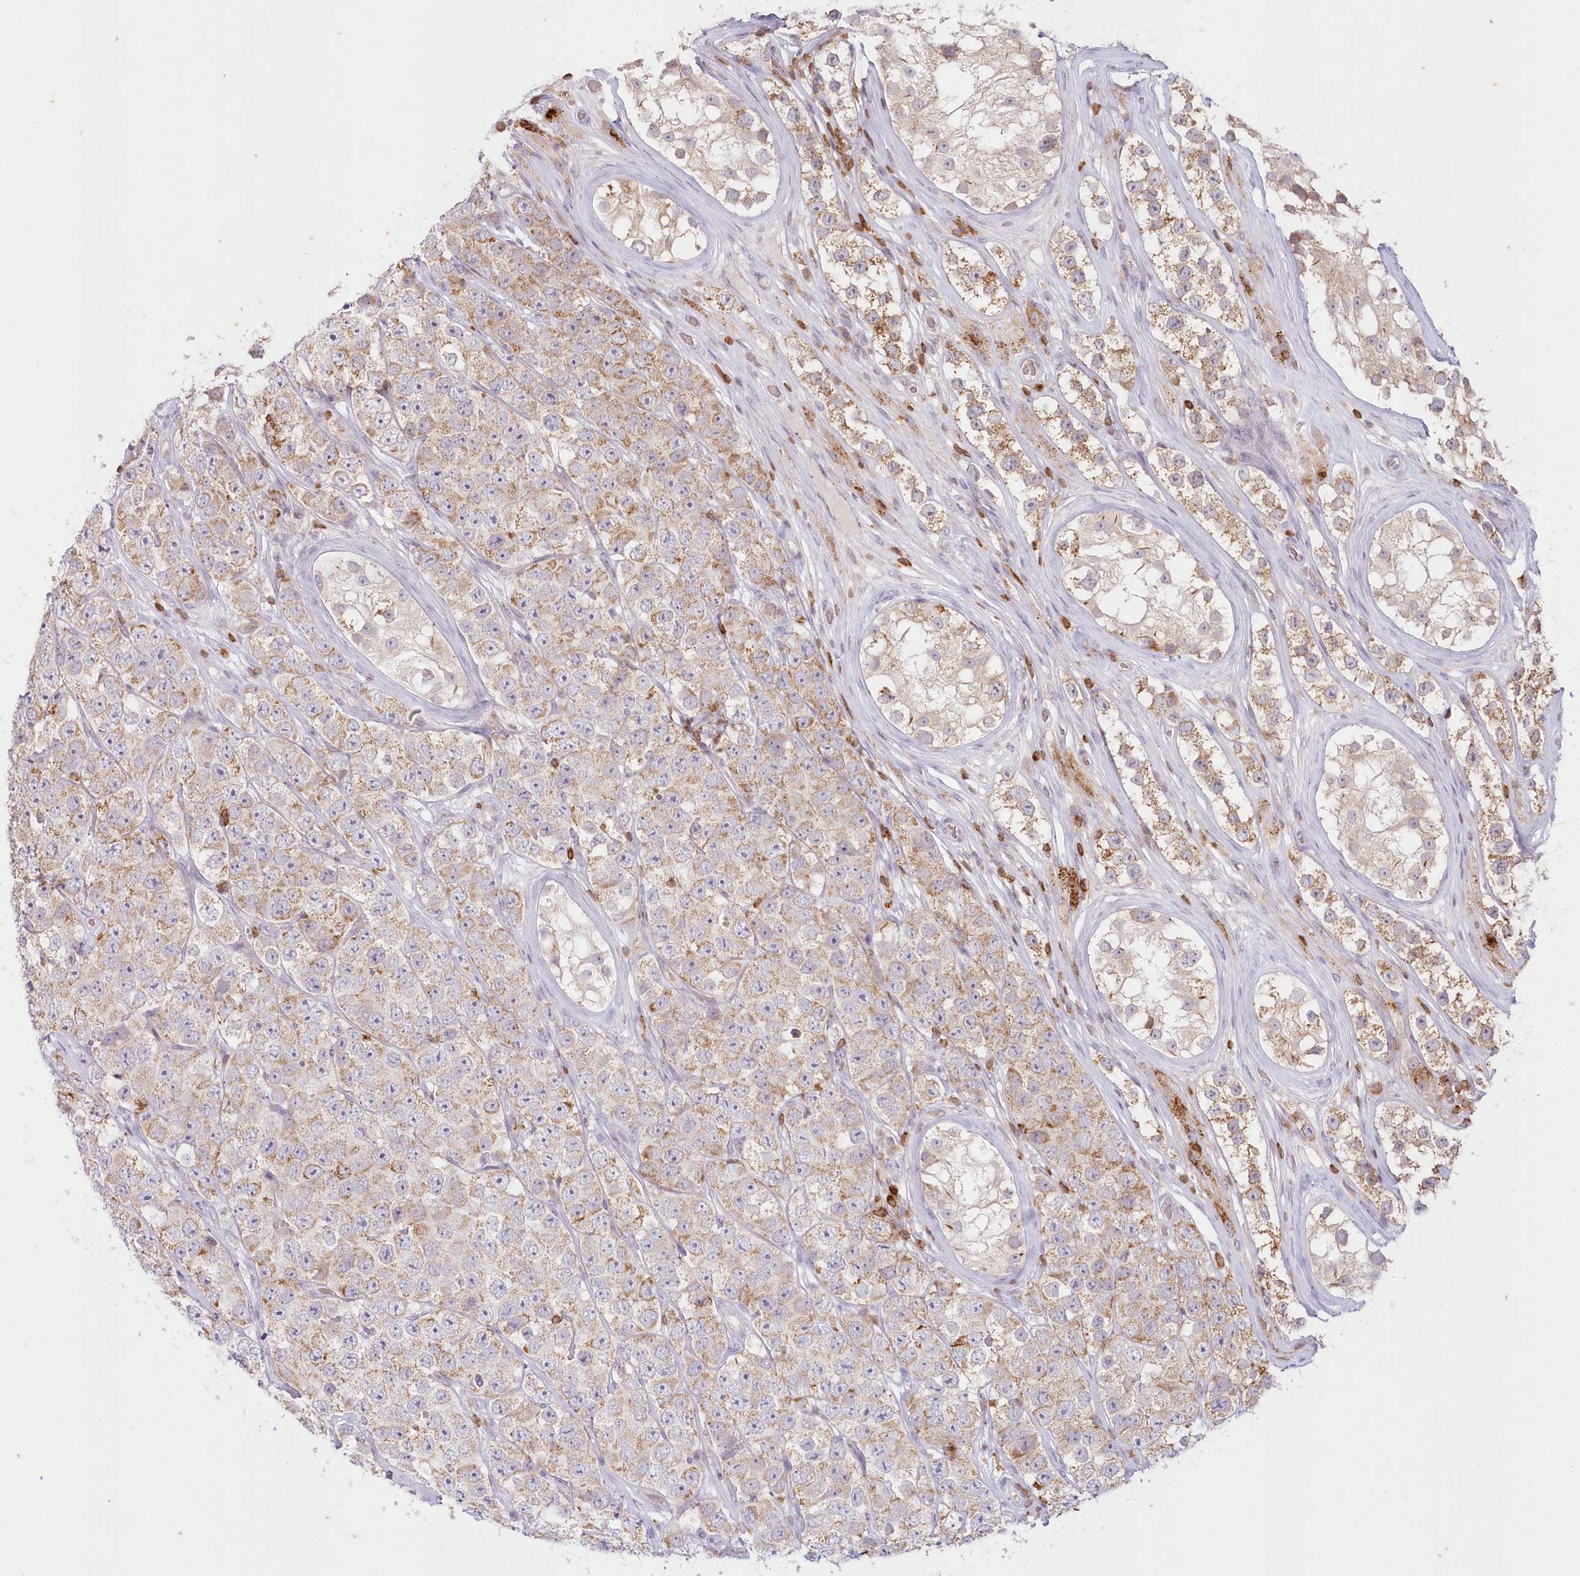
{"staining": {"intensity": "weak", "quantity": ">75%", "location": "cytoplasmic/membranous"}, "tissue": "testis cancer", "cell_type": "Tumor cells", "image_type": "cancer", "snomed": [{"axis": "morphology", "description": "Seminoma, NOS"}, {"axis": "topography", "description": "Testis"}], "caption": "Immunohistochemical staining of testis cancer shows weak cytoplasmic/membranous protein expression in about >75% of tumor cells.", "gene": "MTMR3", "patient": {"sex": "male", "age": 28}}